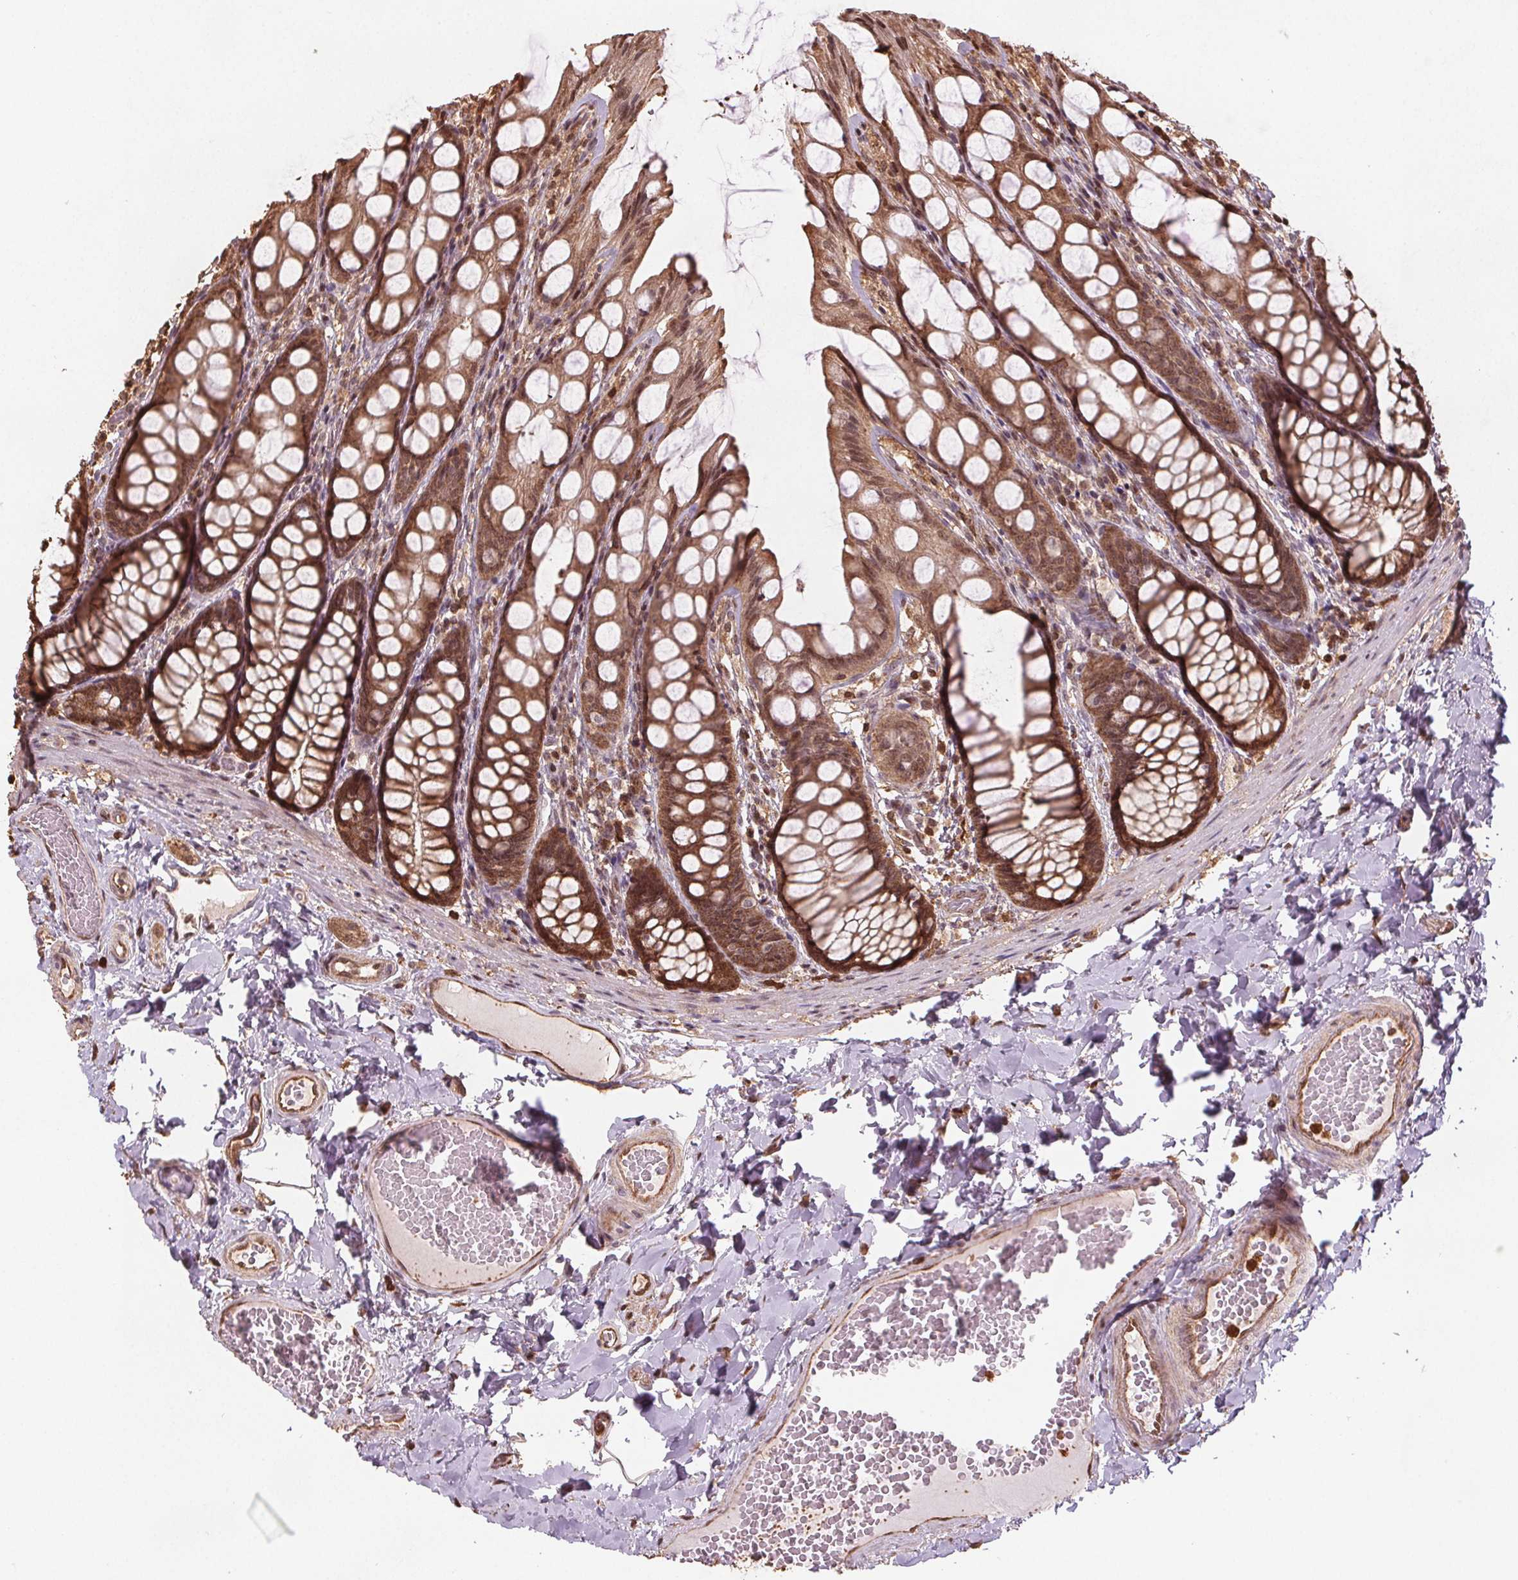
{"staining": {"intensity": "moderate", "quantity": ">75%", "location": "cytoplasmic/membranous,nuclear"}, "tissue": "colon", "cell_type": "Endothelial cells", "image_type": "normal", "snomed": [{"axis": "morphology", "description": "Normal tissue, NOS"}, {"axis": "topography", "description": "Colon"}], "caption": "The photomicrograph reveals staining of benign colon, revealing moderate cytoplasmic/membranous,nuclear protein expression (brown color) within endothelial cells.", "gene": "ENO1", "patient": {"sex": "male", "age": 47}}